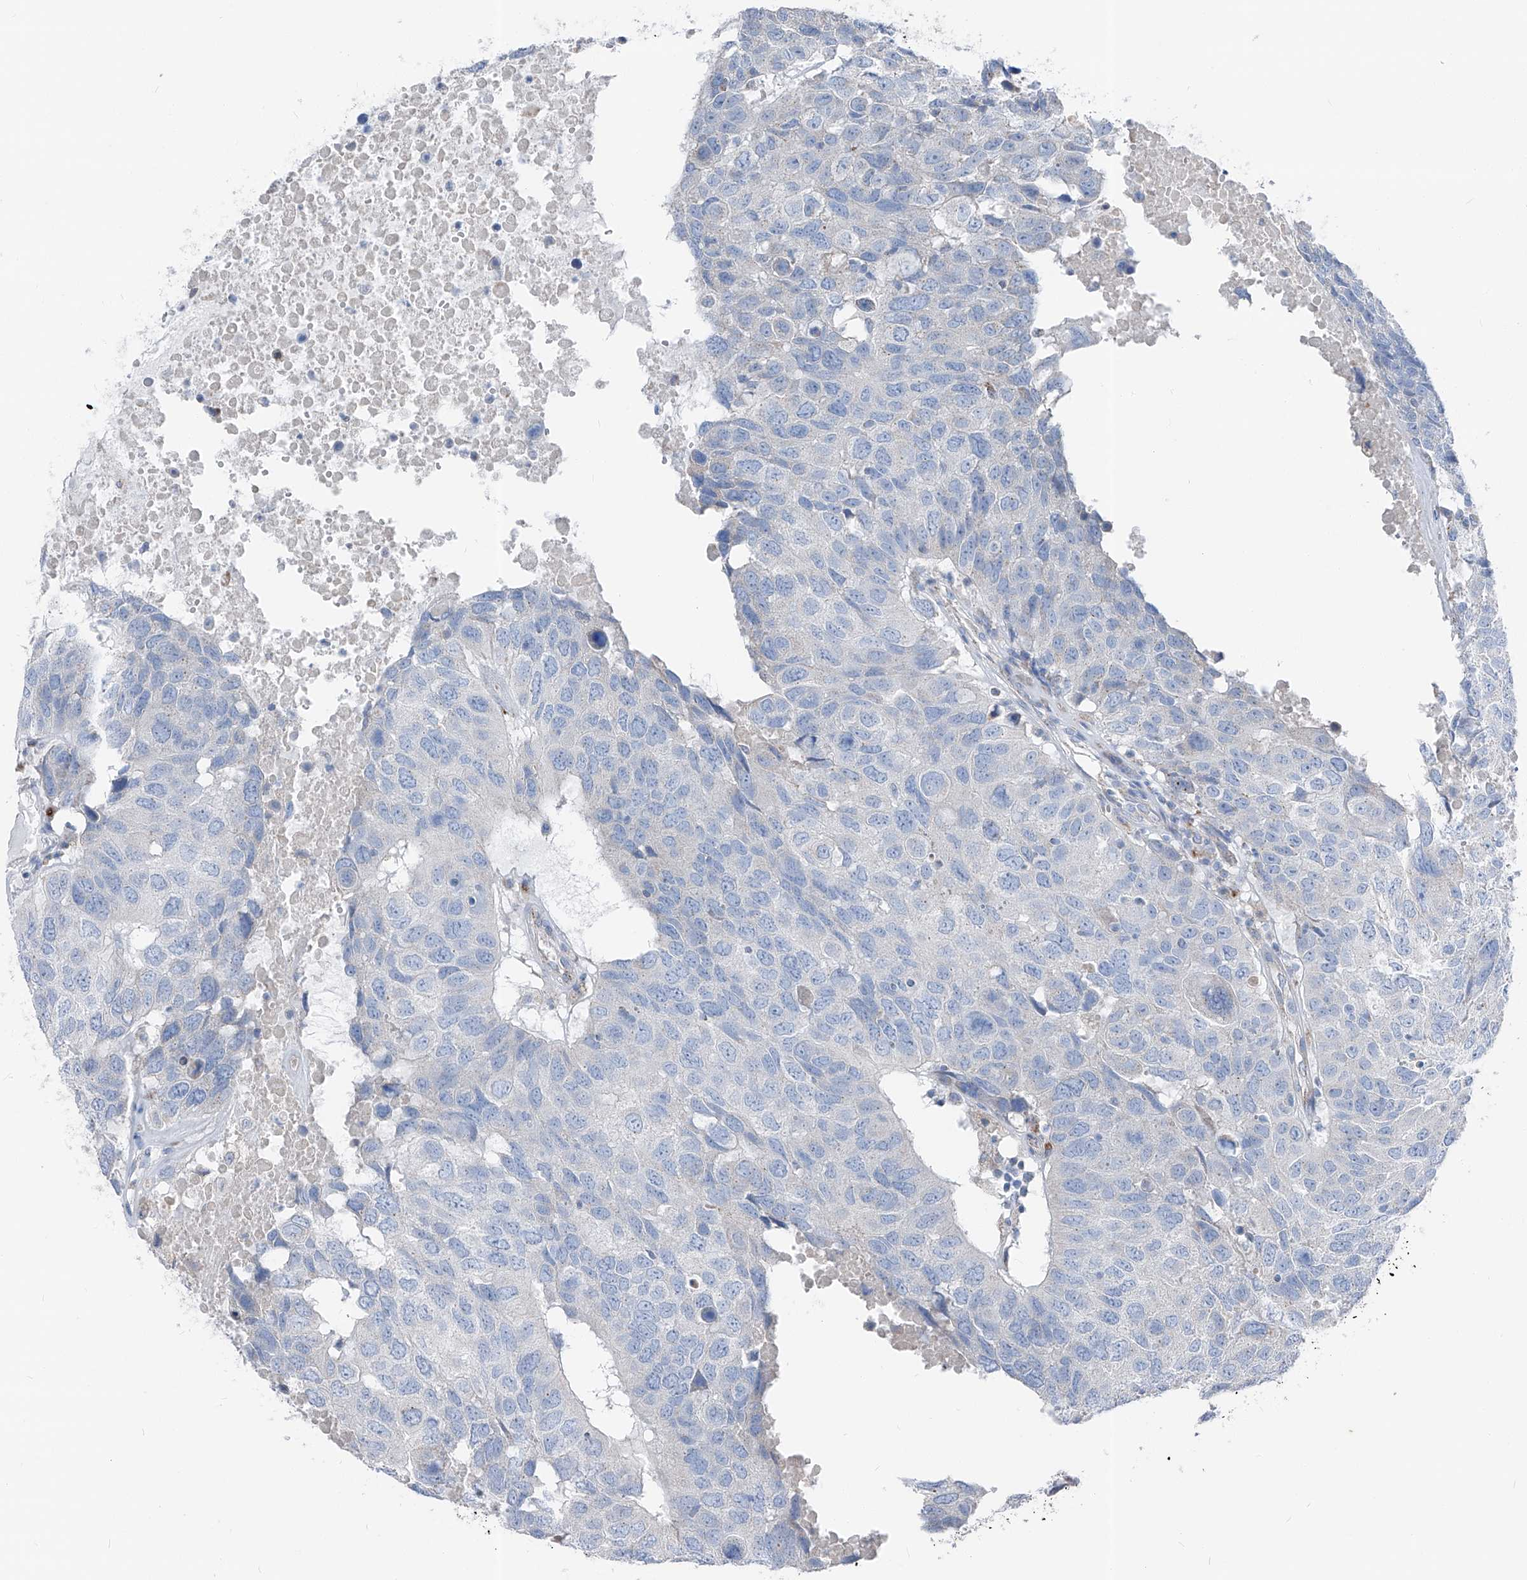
{"staining": {"intensity": "negative", "quantity": "none", "location": "none"}, "tissue": "head and neck cancer", "cell_type": "Tumor cells", "image_type": "cancer", "snomed": [{"axis": "morphology", "description": "Squamous cell carcinoma, NOS"}, {"axis": "topography", "description": "Head-Neck"}], "caption": "An image of head and neck cancer (squamous cell carcinoma) stained for a protein shows no brown staining in tumor cells.", "gene": "AGPS", "patient": {"sex": "male", "age": 66}}